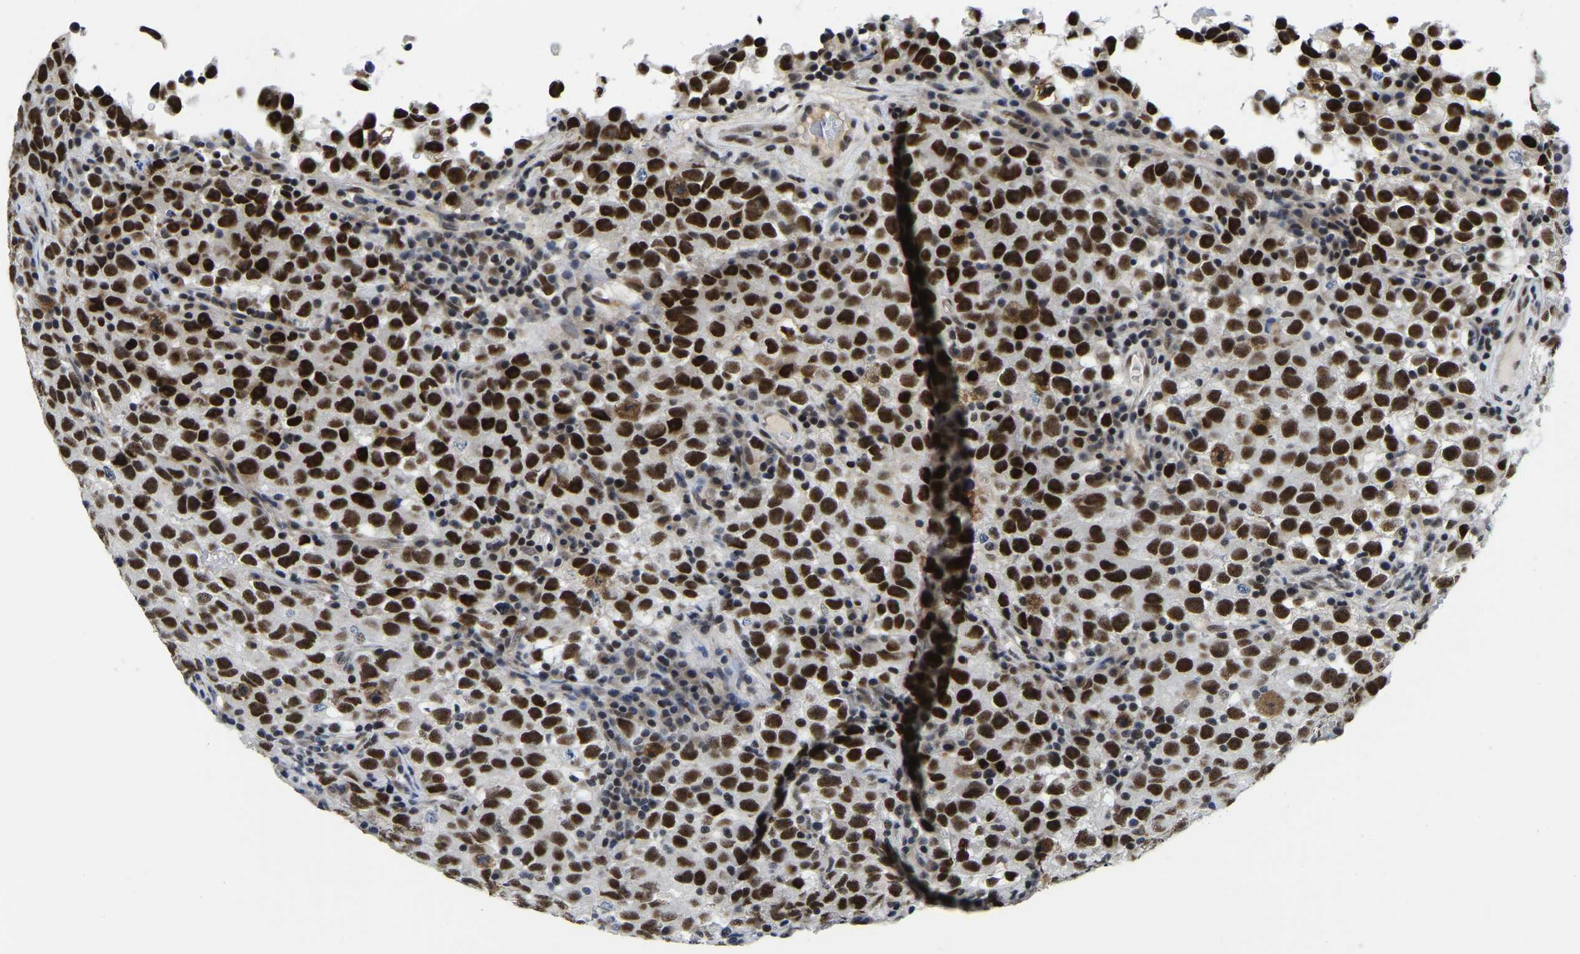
{"staining": {"intensity": "strong", "quantity": "25%-75%", "location": "nuclear"}, "tissue": "testis cancer", "cell_type": "Tumor cells", "image_type": "cancer", "snomed": [{"axis": "morphology", "description": "Seminoma, NOS"}, {"axis": "topography", "description": "Testis"}], "caption": "This is an image of immunohistochemistry staining of testis seminoma, which shows strong expression in the nuclear of tumor cells.", "gene": "POLDIP3", "patient": {"sex": "male", "age": 22}}